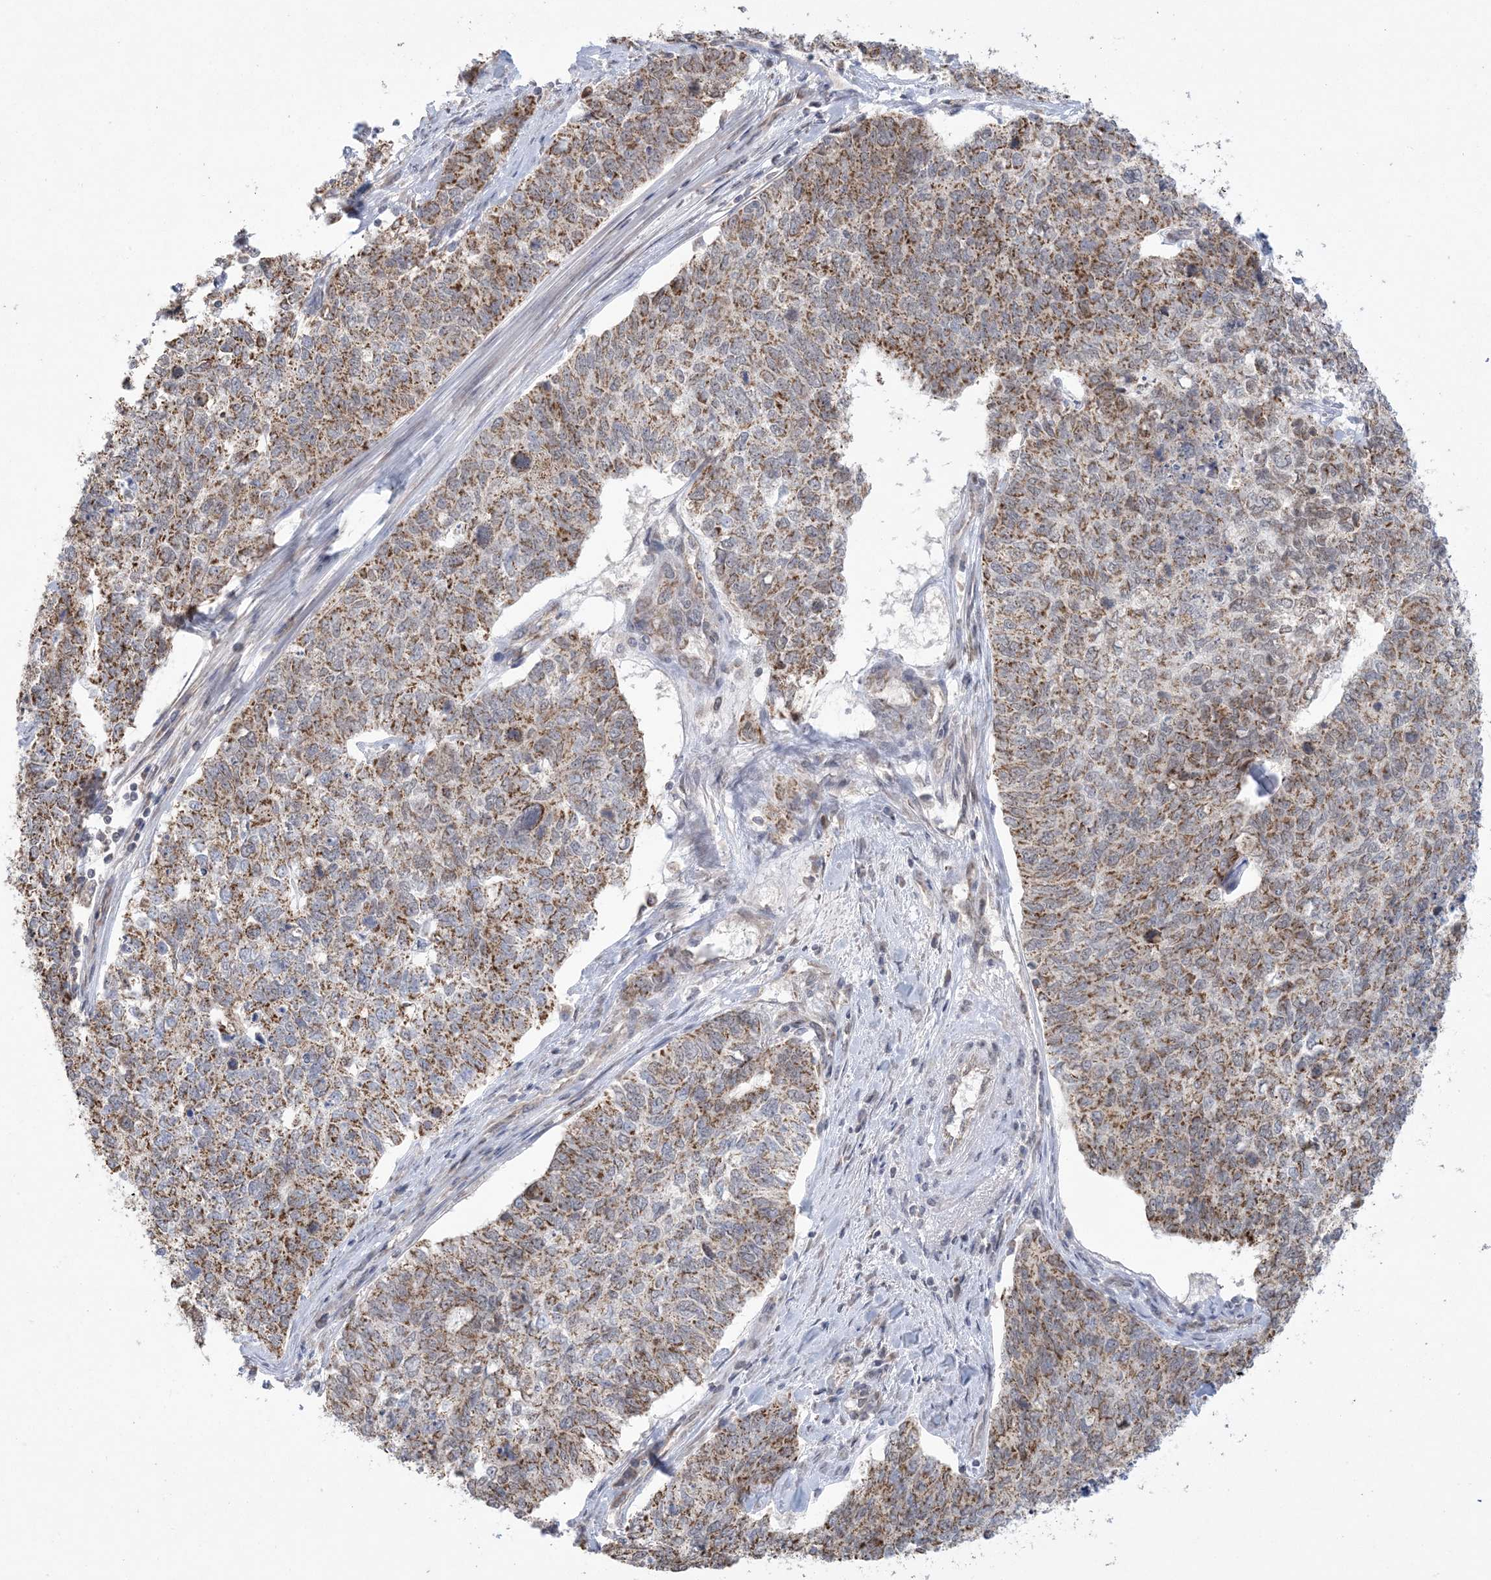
{"staining": {"intensity": "moderate", "quantity": ">75%", "location": "cytoplasmic/membranous"}, "tissue": "cervical cancer", "cell_type": "Tumor cells", "image_type": "cancer", "snomed": [{"axis": "morphology", "description": "Squamous cell carcinoma, NOS"}, {"axis": "topography", "description": "Cervix"}], "caption": "High-power microscopy captured an immunohistochemistry (IHC) histopathology image of cervical cancer, revealing moderate cytoplasmic/membranous positivity in about >75% of tumor cells.", "gene": "TRMT10C", "patient": {"sex": "female", "age": 63}}